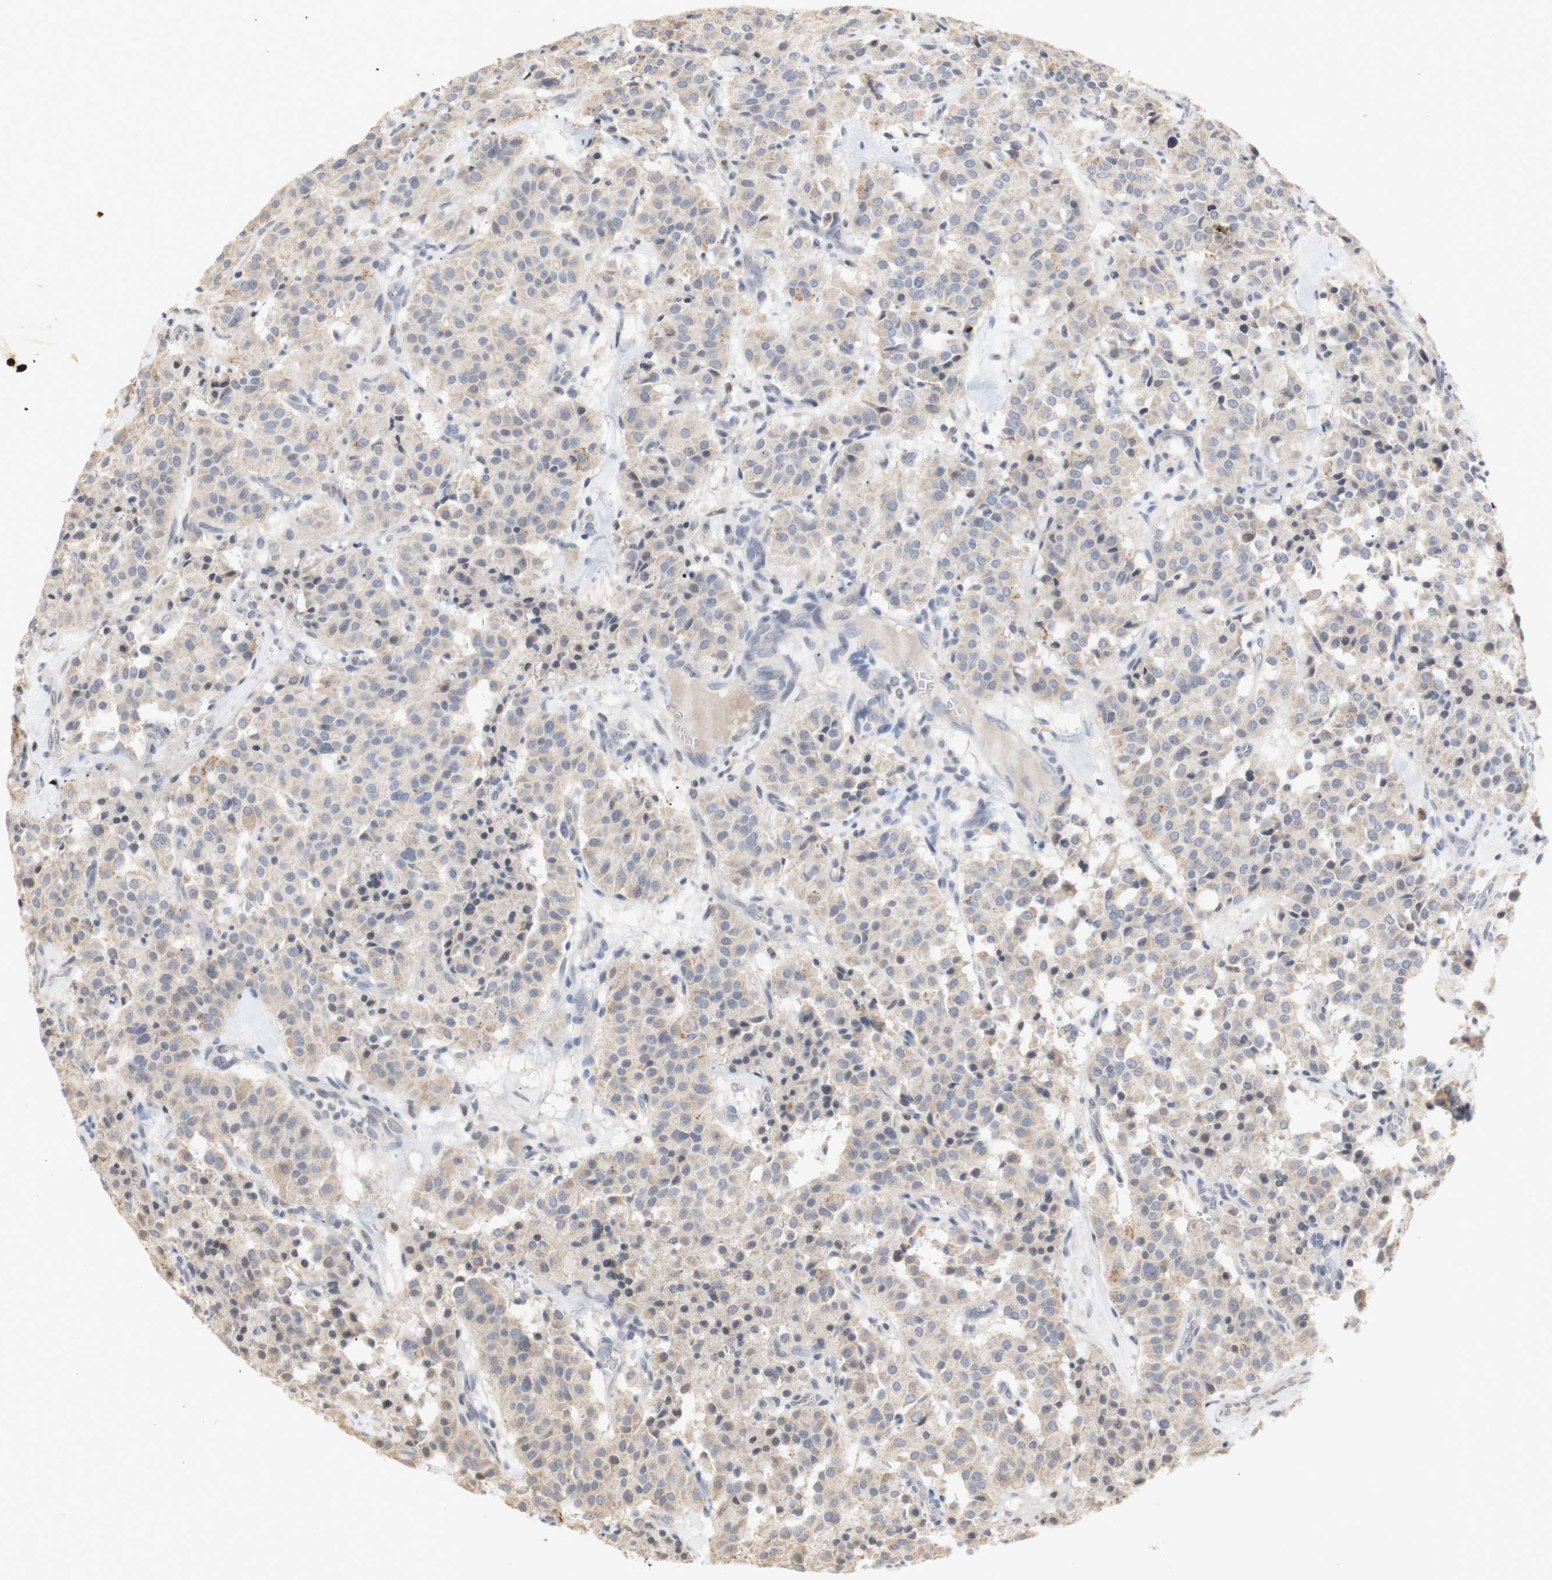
{"staining": {"intensity": "weak", "quantity": ">75%", "location": "cytoplasmic/membranous"}, "tissue": "carcinoid", "cell_type": "Tumor cells", "image_type": "cancer", "snomed": [{"axis": "morphology", "description": "Carcinoid, malignant, NOS"}, {"axis": "topography", "description": "Lung"}], "caption": "Human carcinoid (malignant) stained for a protein (brown) shows weak cytoplasmic/membranous positive staining in about >75% of tumor cells.", "gene": "FOSB", "patient": {"sex": "male", "age": 30}}